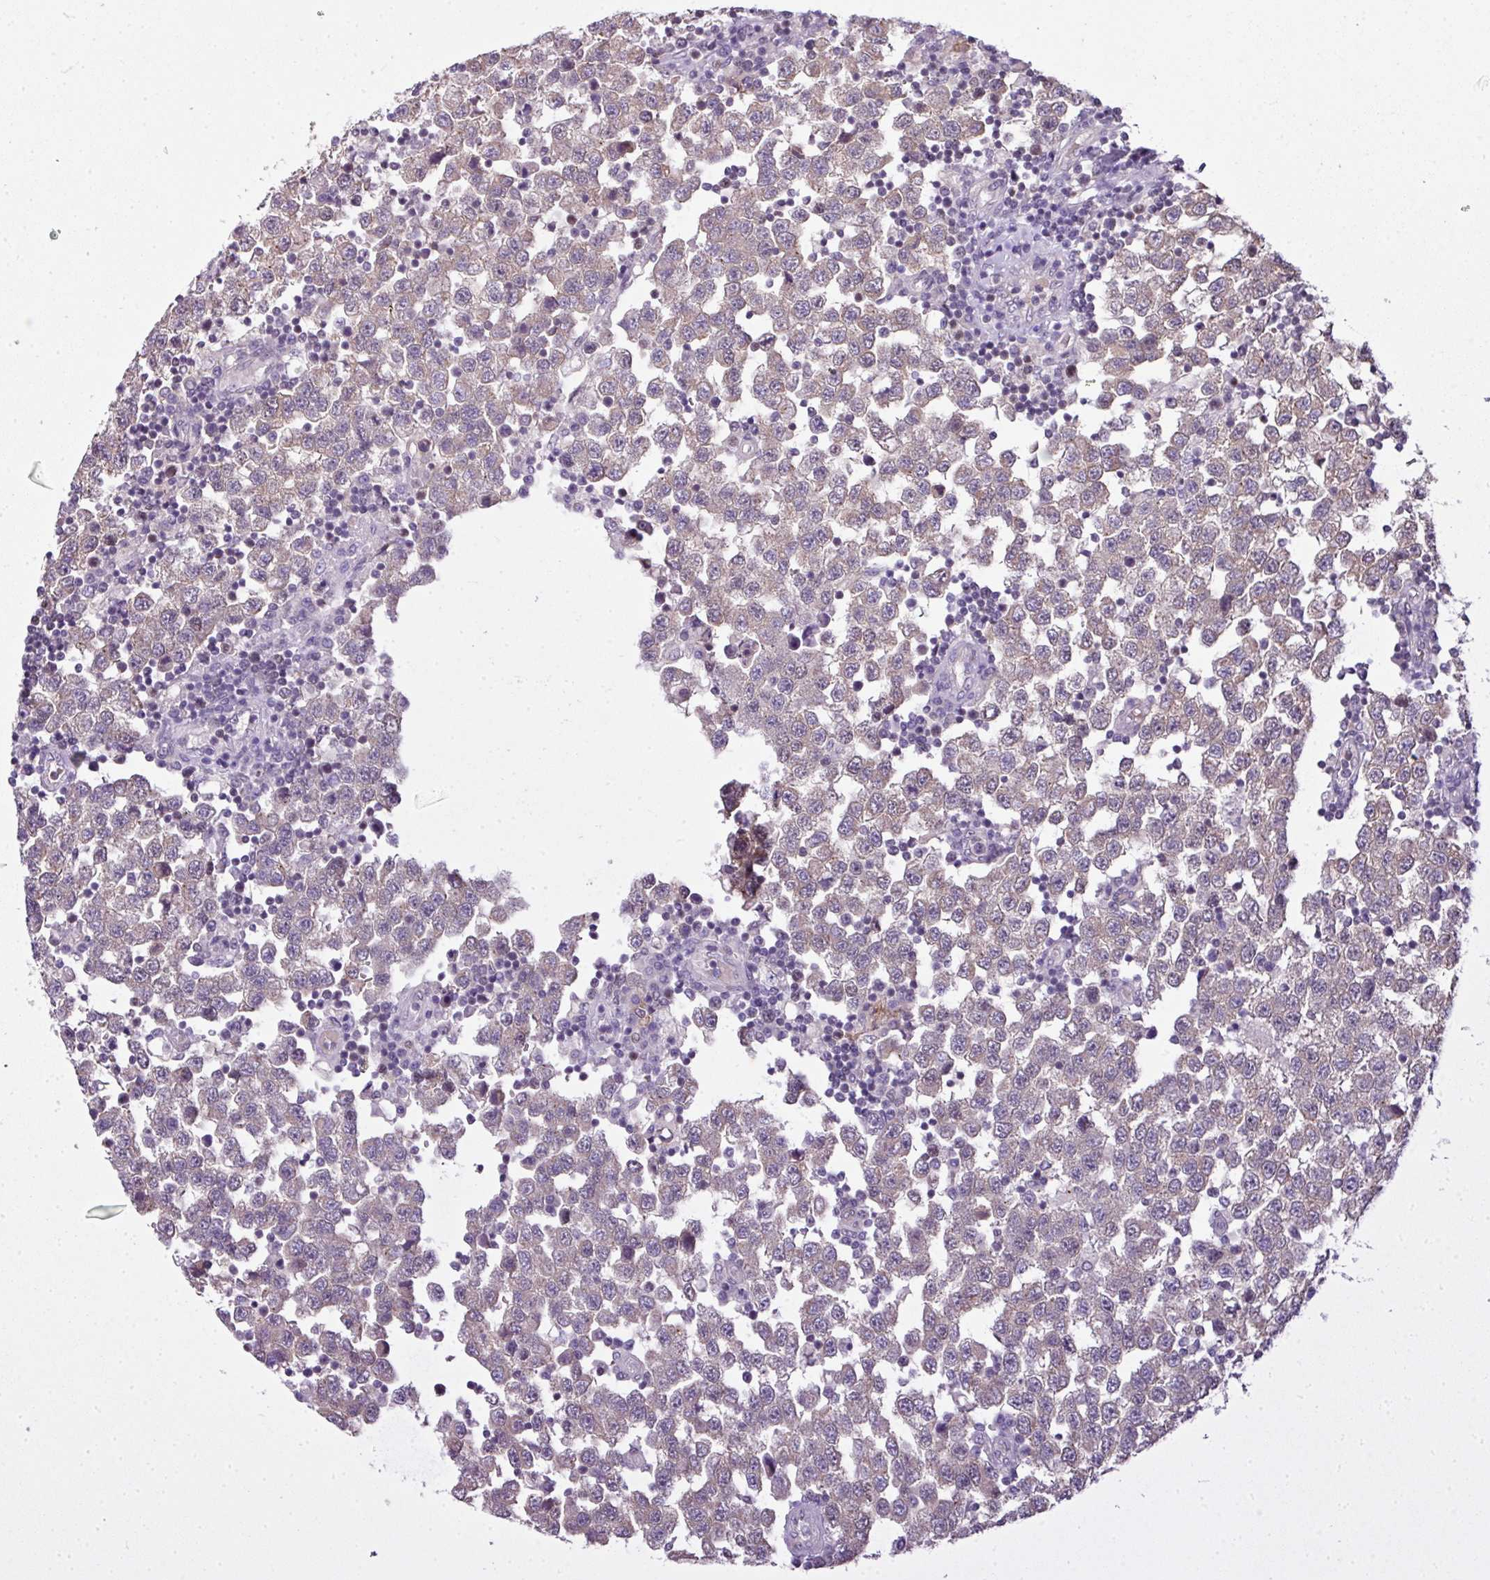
{"staining": {"intensity": "weak", "quantity": "25%-75%", "location": "cytoplasmic/membranous"}, "tissue": "testis cancer", "cell_type": "Tumor cells", "image_type": "cancer", "snomed": [{"axis": "morphology", "description": "Seminoma, NOS"}, {"axis": "topography", "description": "Testis"}], "caption": "The immunohistochemical stain highlights weak cytoplasmic/membranous expression in tumor cells of testis seminoma tissue. (brown staining indicates protein expression, while blue staining denotes nuclei).", "gene": "C19orf33", "patient": {"sex": "male", "age": 34}}